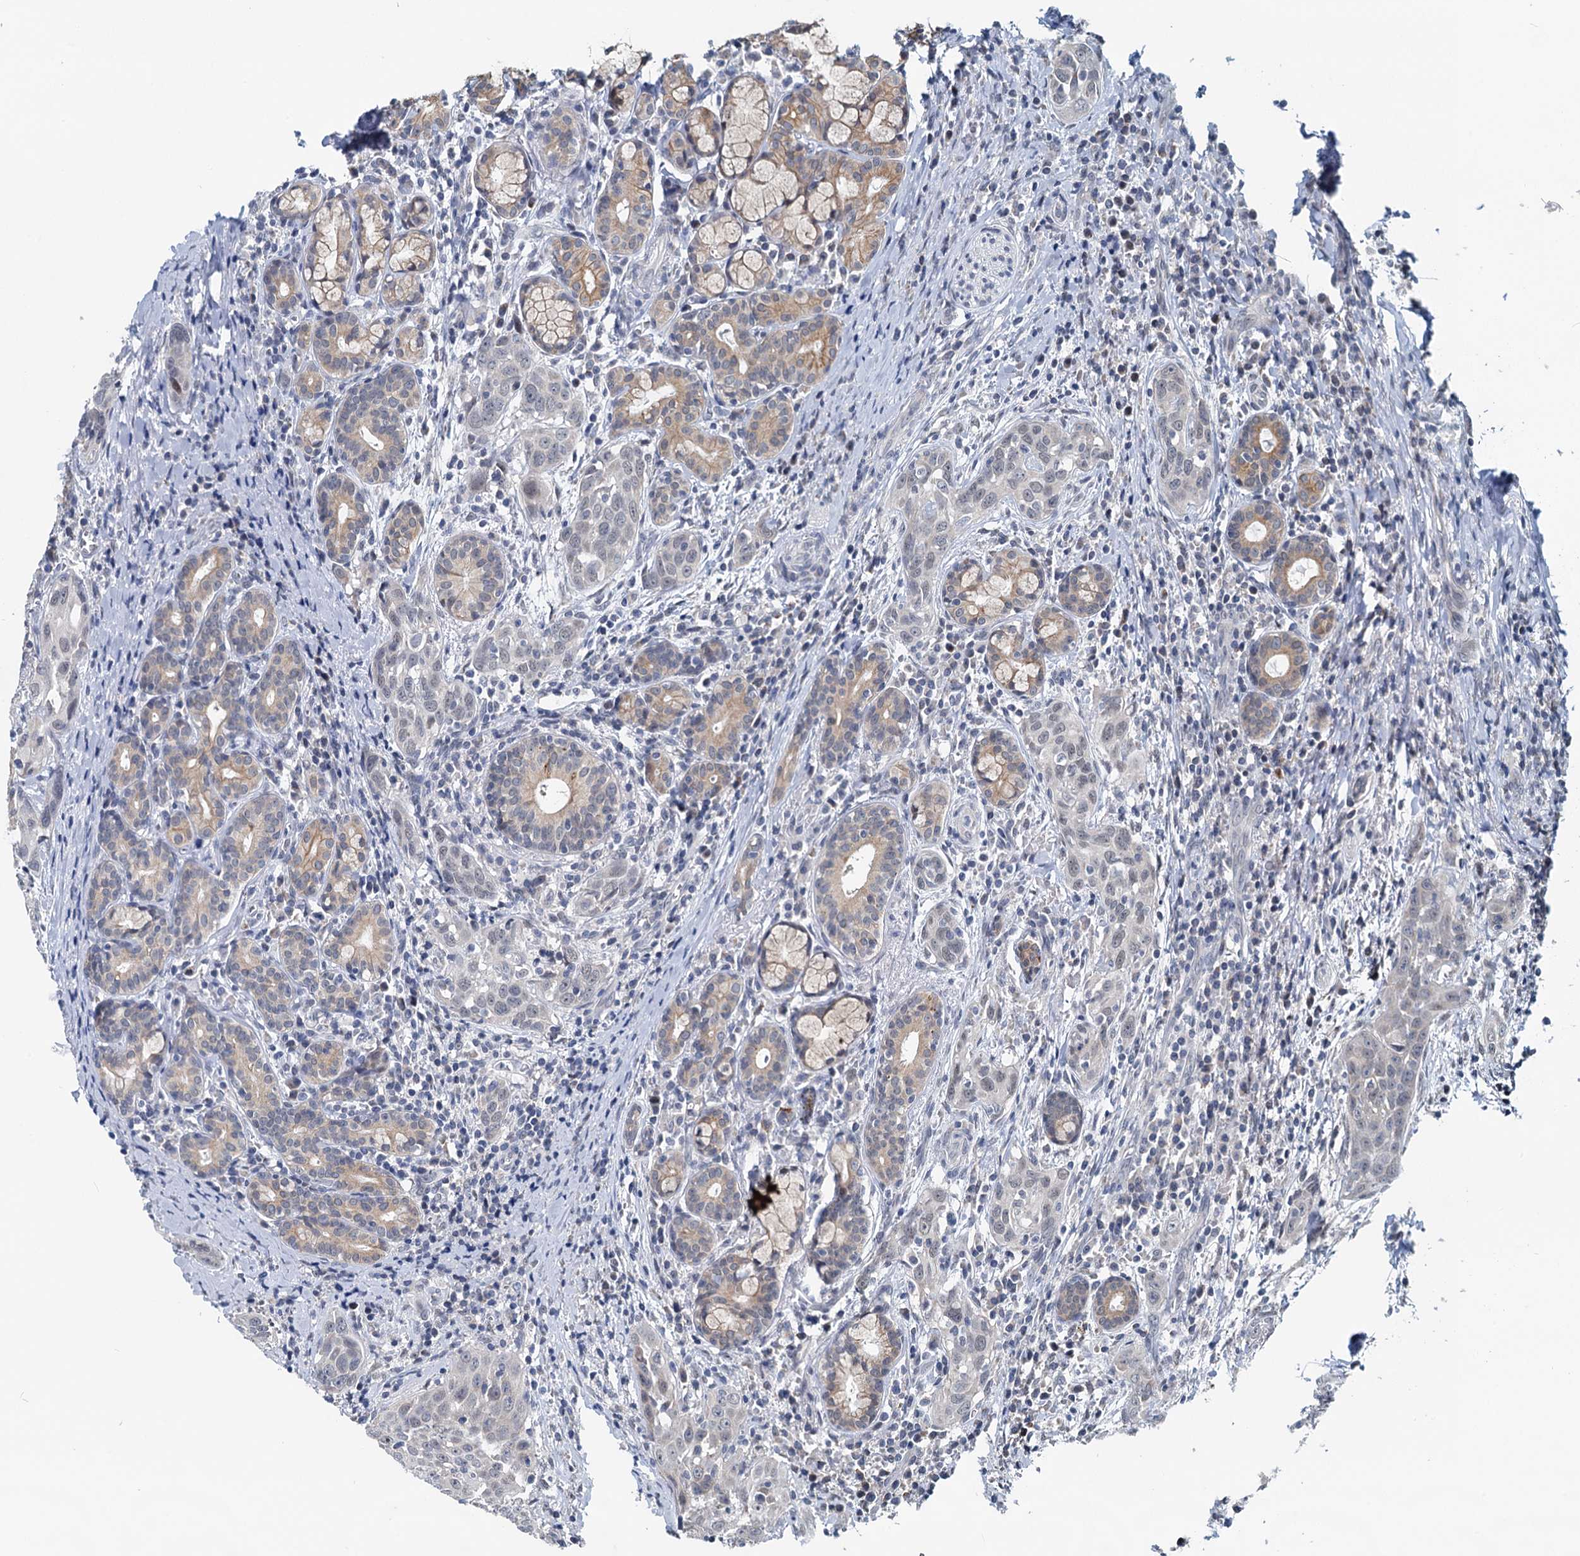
{"staining": {"intensity": "negative", "quantity": "none", "location": "none"}, "tissue": "head and neck cancer", "cell_type": "Tumor cells", "image_type": "cancer", "snomed": [{"axis": "morphology", "description": "Squamous cell carcinoma, NOS"}, {"axis": "topography", "description": "Oral tissue"}, {"axis": "topography", "description": "Head-Neck"}], "caption": "A high-resolution micrograph shows IHC staining of head and neck squamous cell carcinoma, which exhibits no significant staining in tumor cells.", "gene": "RITA1", "patient": {"sex": "female", "age": 50}}